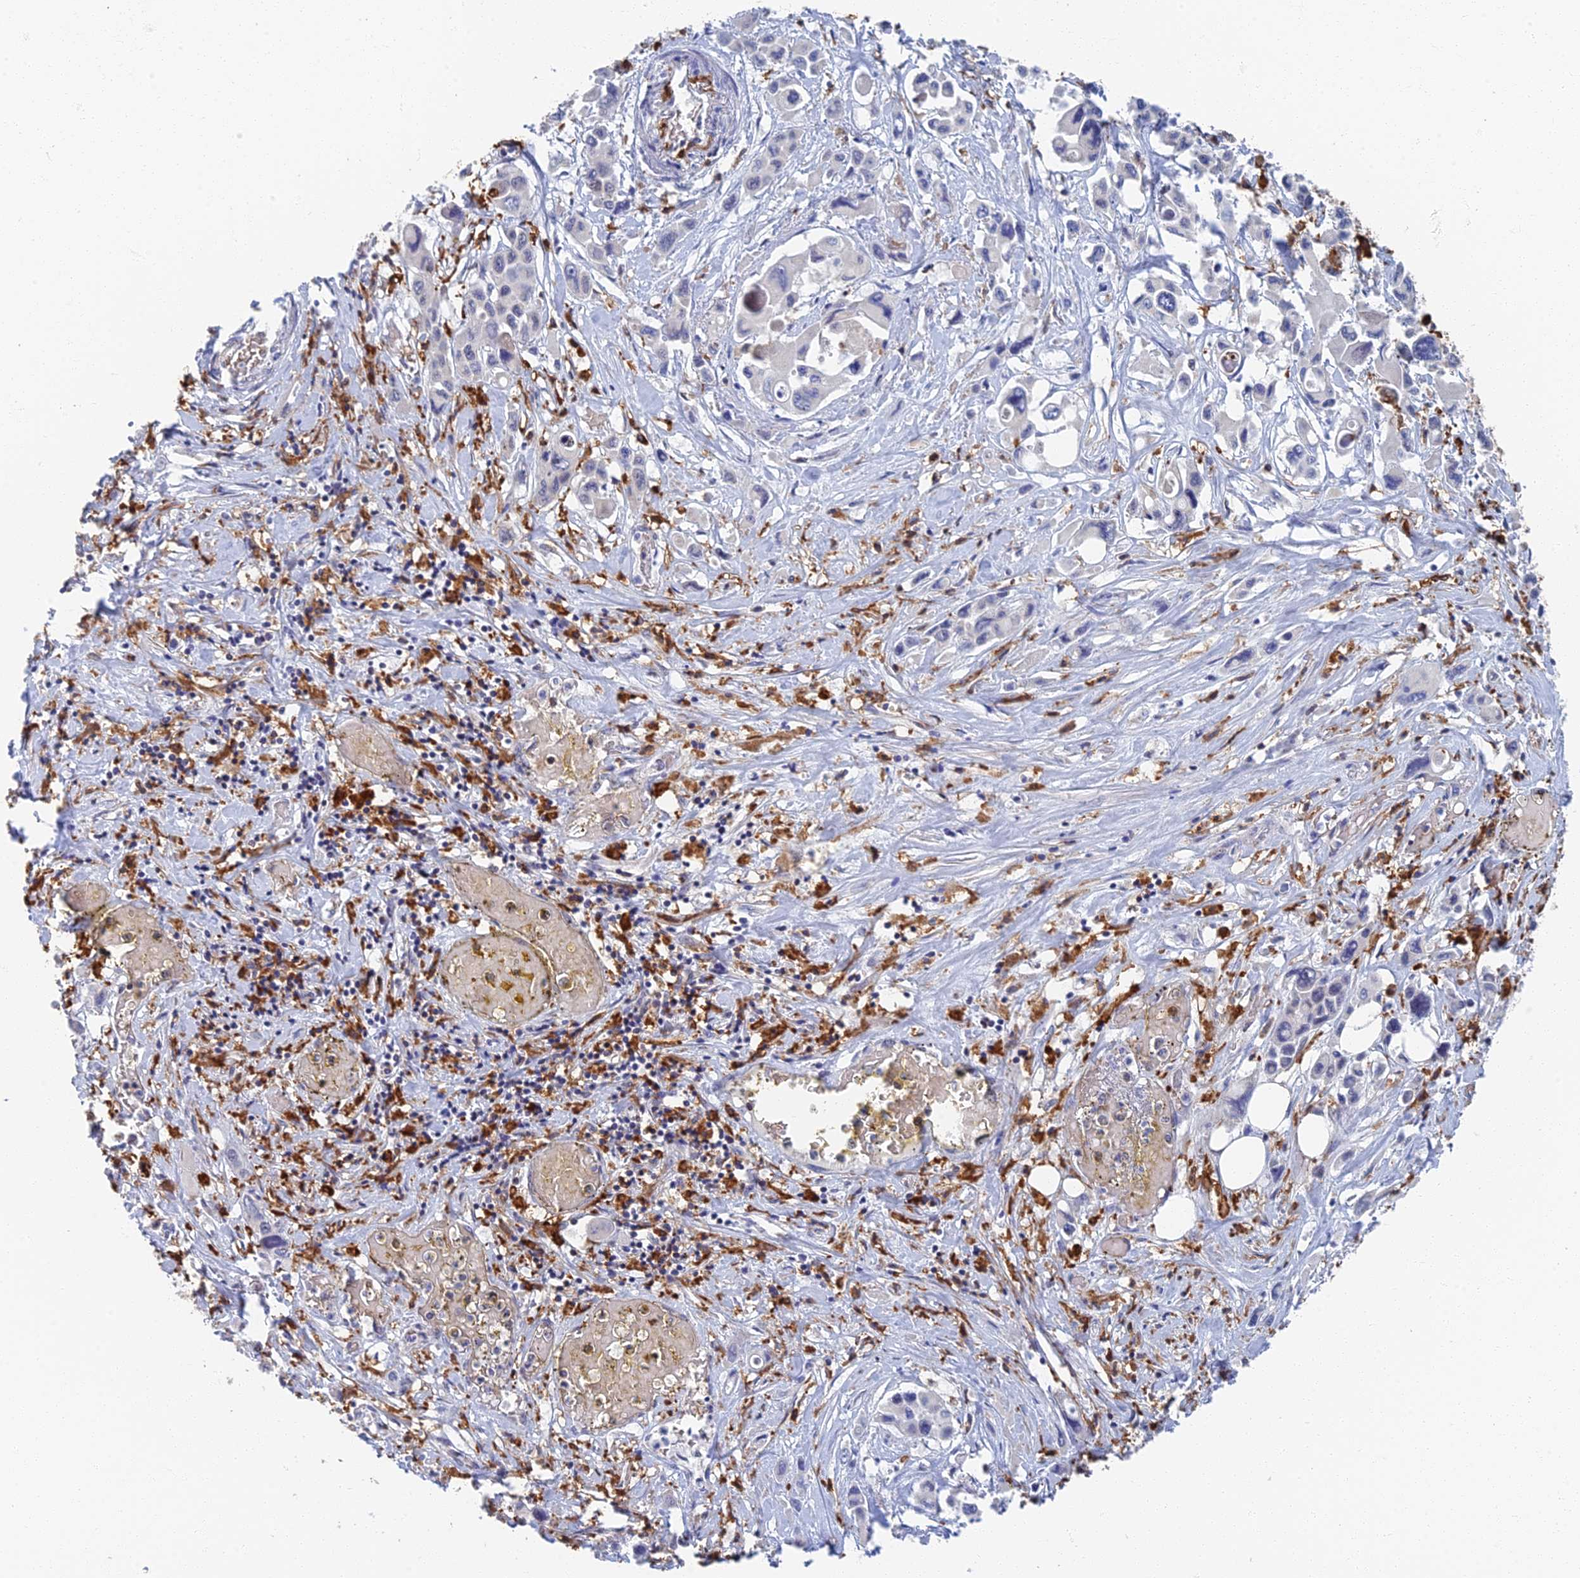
{"staining": {"intensity": "negative", "quantity": "none", "location": "none"}, "tissue": "pancreatic cancer", "cell_type": "Tumor cells", "image_type": "cancer", "snomed": [{"axis": "morphology", "description": "Adenocarcinoma, NOS"}, {"axis": "topography", "description": "Pancreas"}], "caption": "A histopathology image of human pancreatic adenocarcinoma is negative for staining in tumor cells. (Brightfield microscopy of DAB (3,3'-diaminobenzidine) immunohistochemistry (IHC) at high magnification).", "gene": "GPATCH1", "patient": {"sex": "male", "age": 92}}